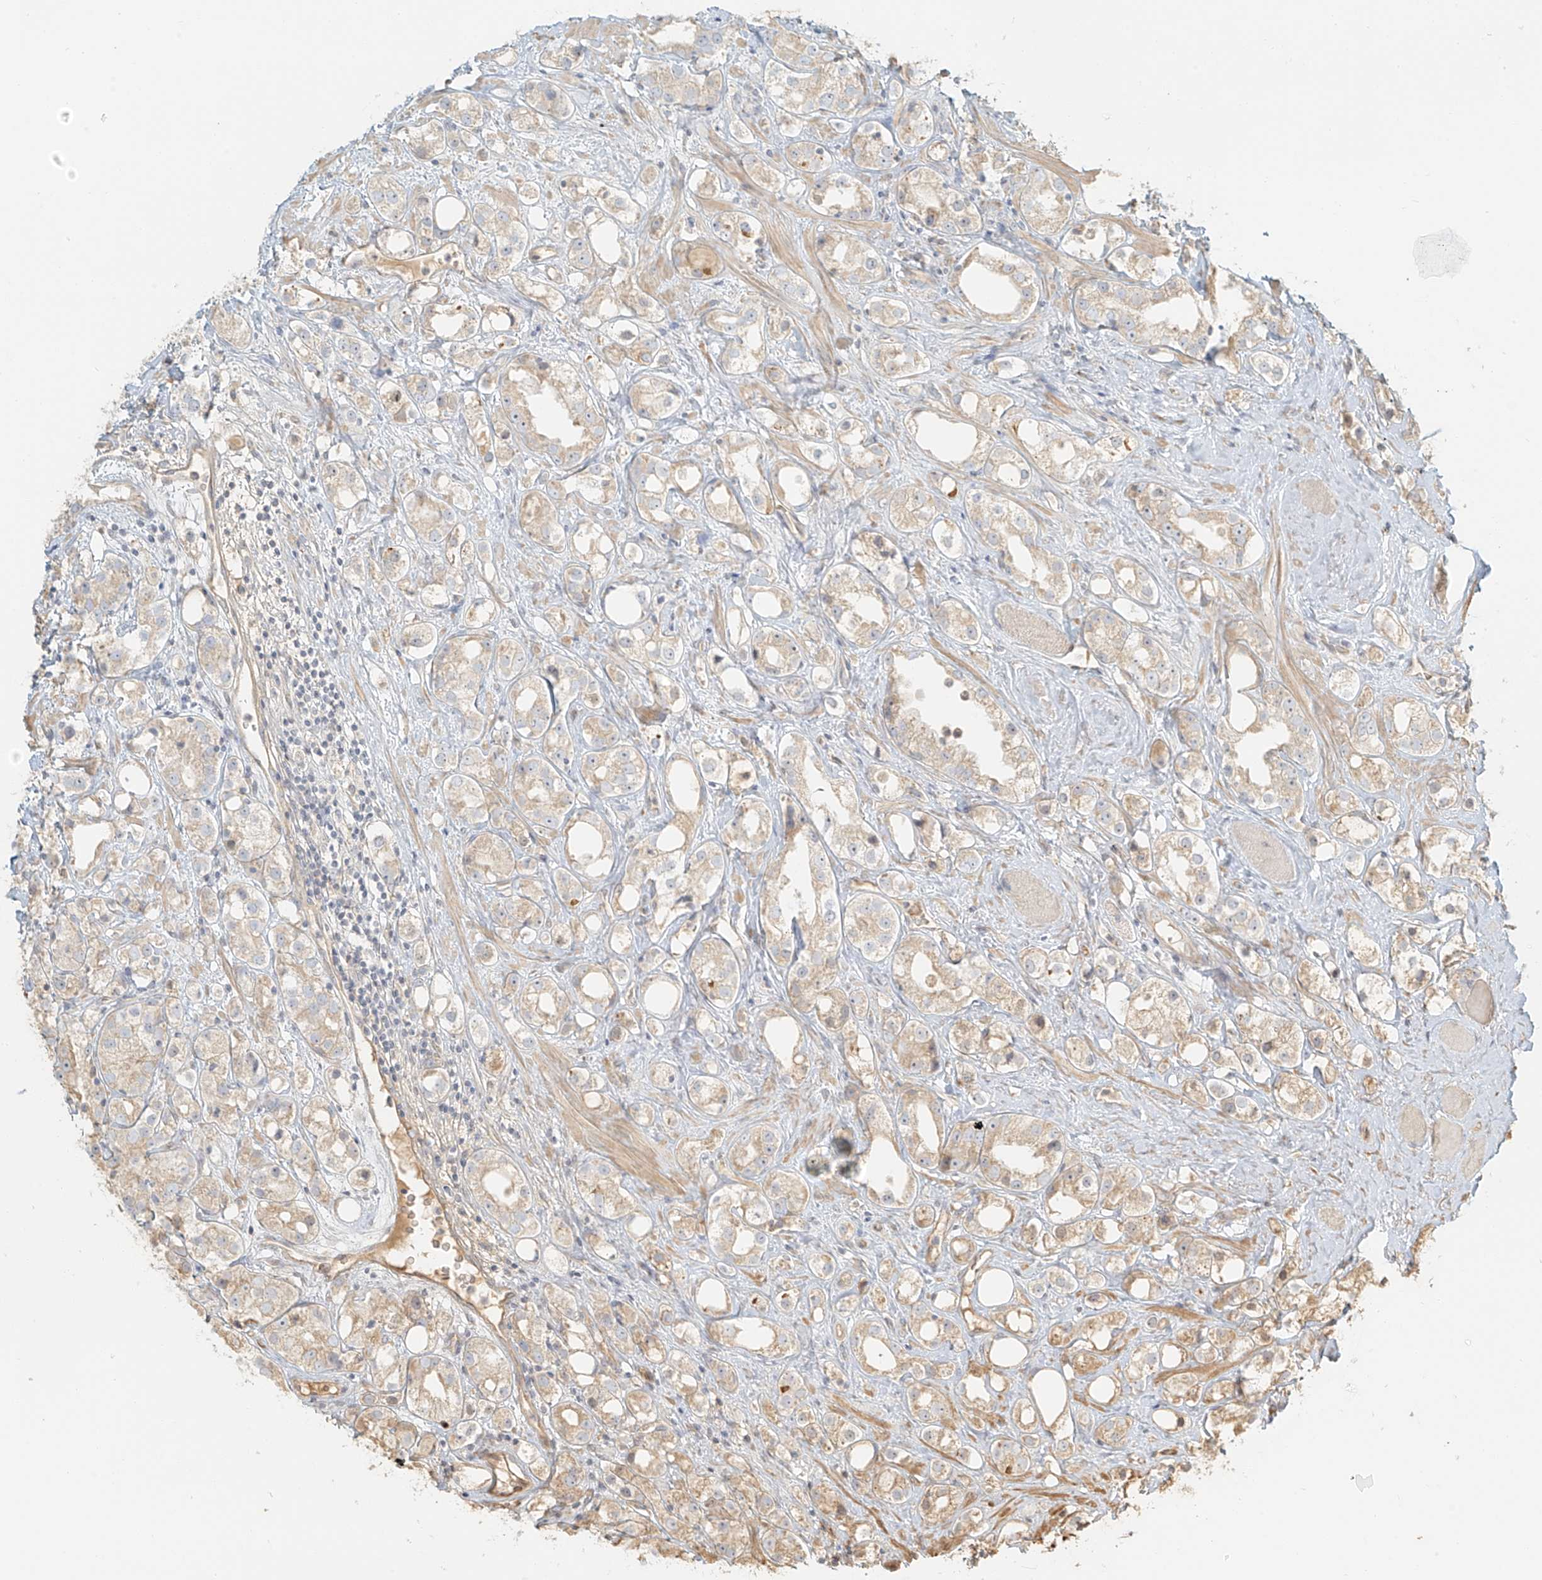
{"staining": {"intensity": "weak", "quantity": "25%-75%", "location": "cytoplasmic/membranous"}, "tissue": "prostate cancer", "cell_type": "Tumor cells", "image_type": "cancer", "snomed": [{"axis": "morphology", "description": "Adenocarcinoma, NOS"}, {"axis": "topography", "description": "Prostate"}], "caption": "Immunohistochemistry histopathology image of human prostate adenocarcinoma stained for a protein (brown), which shows low levels of weak cytoplasmic/membranous expression in approximately 25%-75% of tumor cells.", "gene": "UPK1B", "patient": {"sex": "male", "age": 79}}